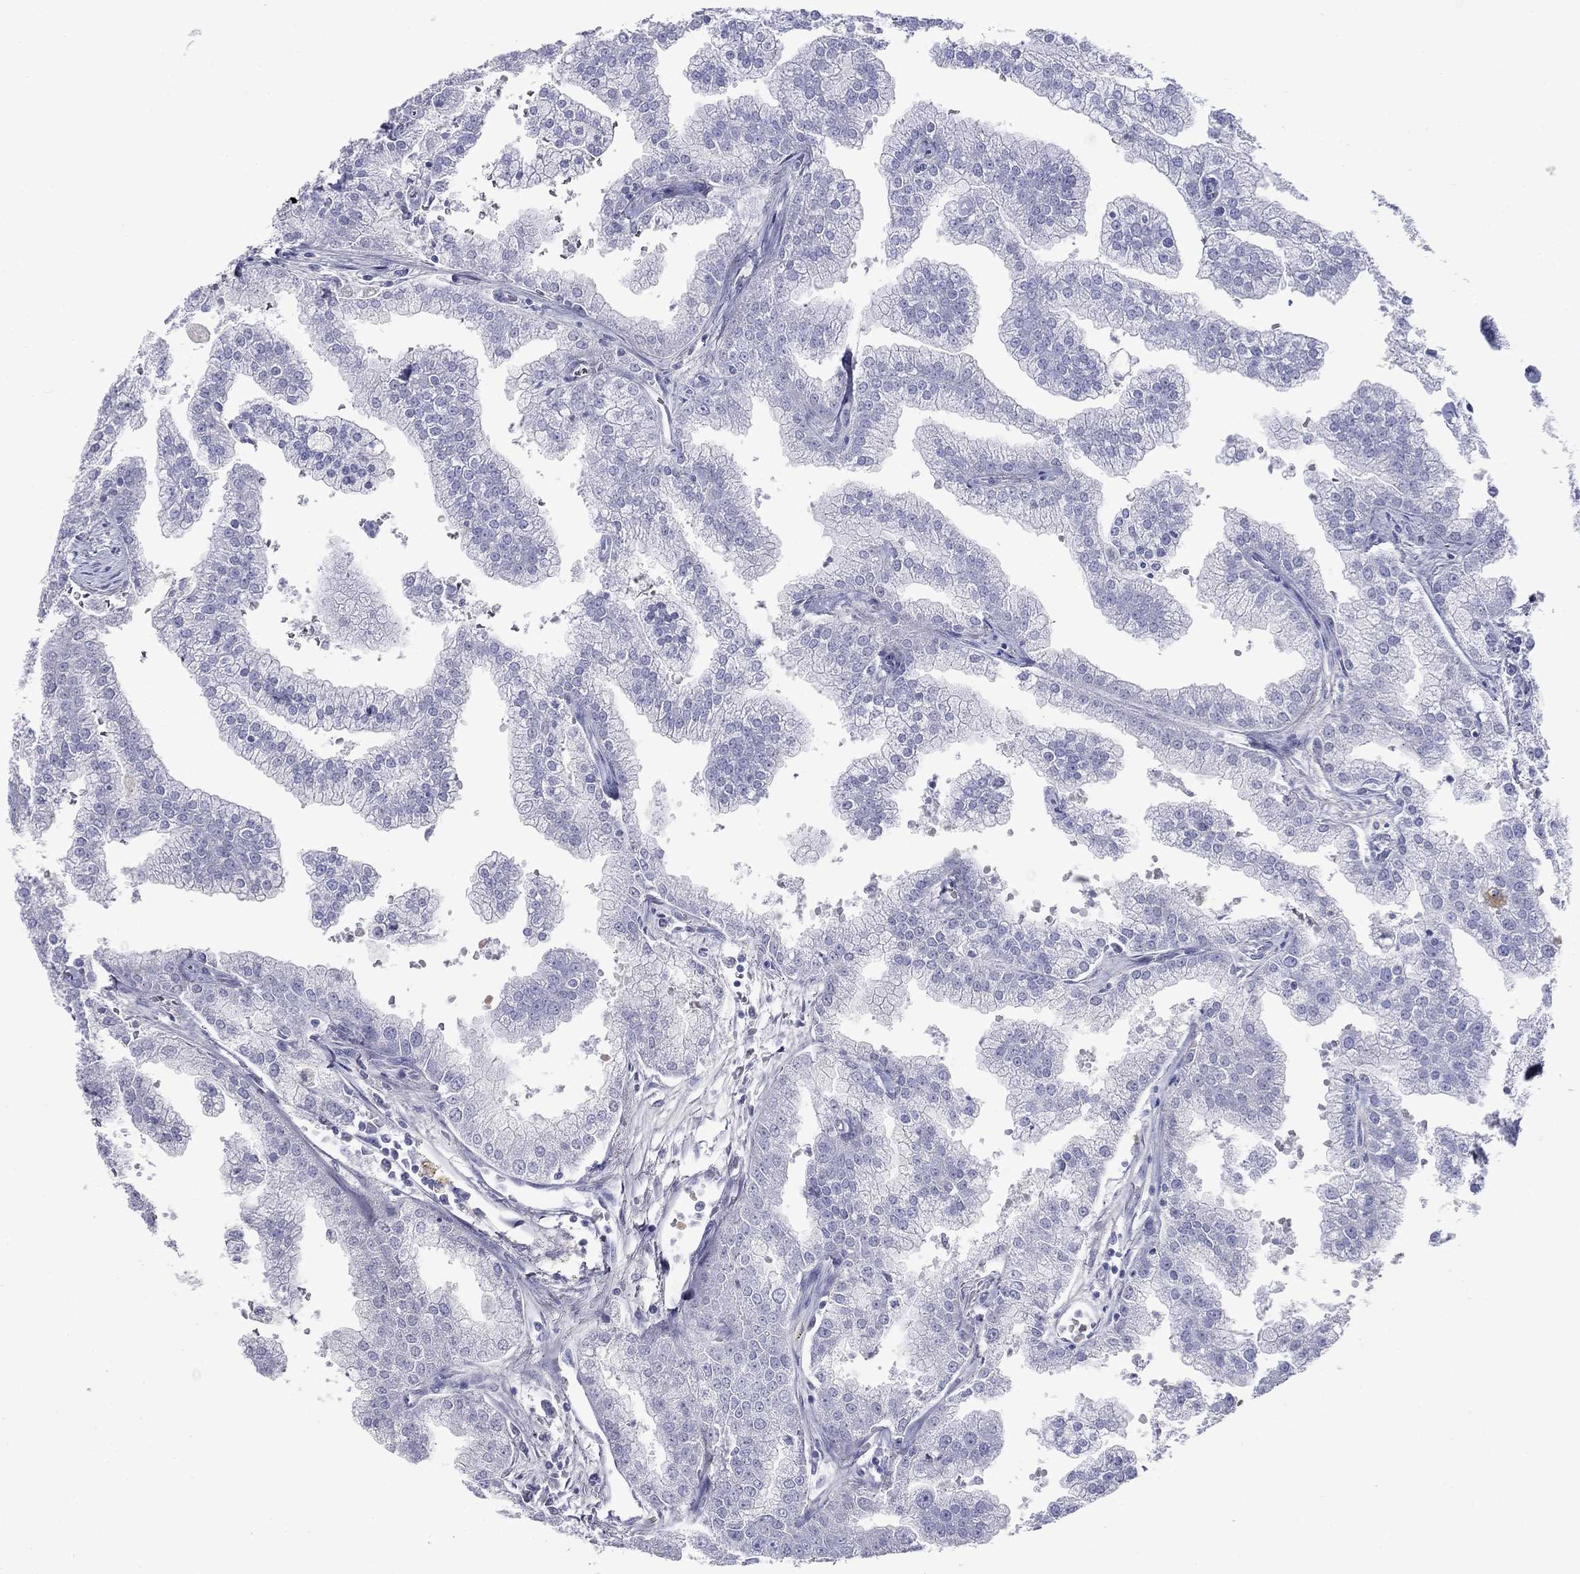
{"staining": {"intensity": "negative", "quantity": "none", "location": "none"}, "tissue": "prostate cancer", "cell_type": "Tumor cells", "image_type": "cancer", "snomed": [{"axis": "morphology", "description": "Adenocarcinoma, NOS"}, {"axis": "topography", "description": "Prostate"}], "caption": "Micrograph shows no significant protein positivity in tumor cells of prostate cancer (adenocarcinoma). (Brightfield microscopy of DAB immunohistochemistry (IHC) at high magnification).", "gene": "NPPA", "patient": {"sex": "male", "age": 70}}